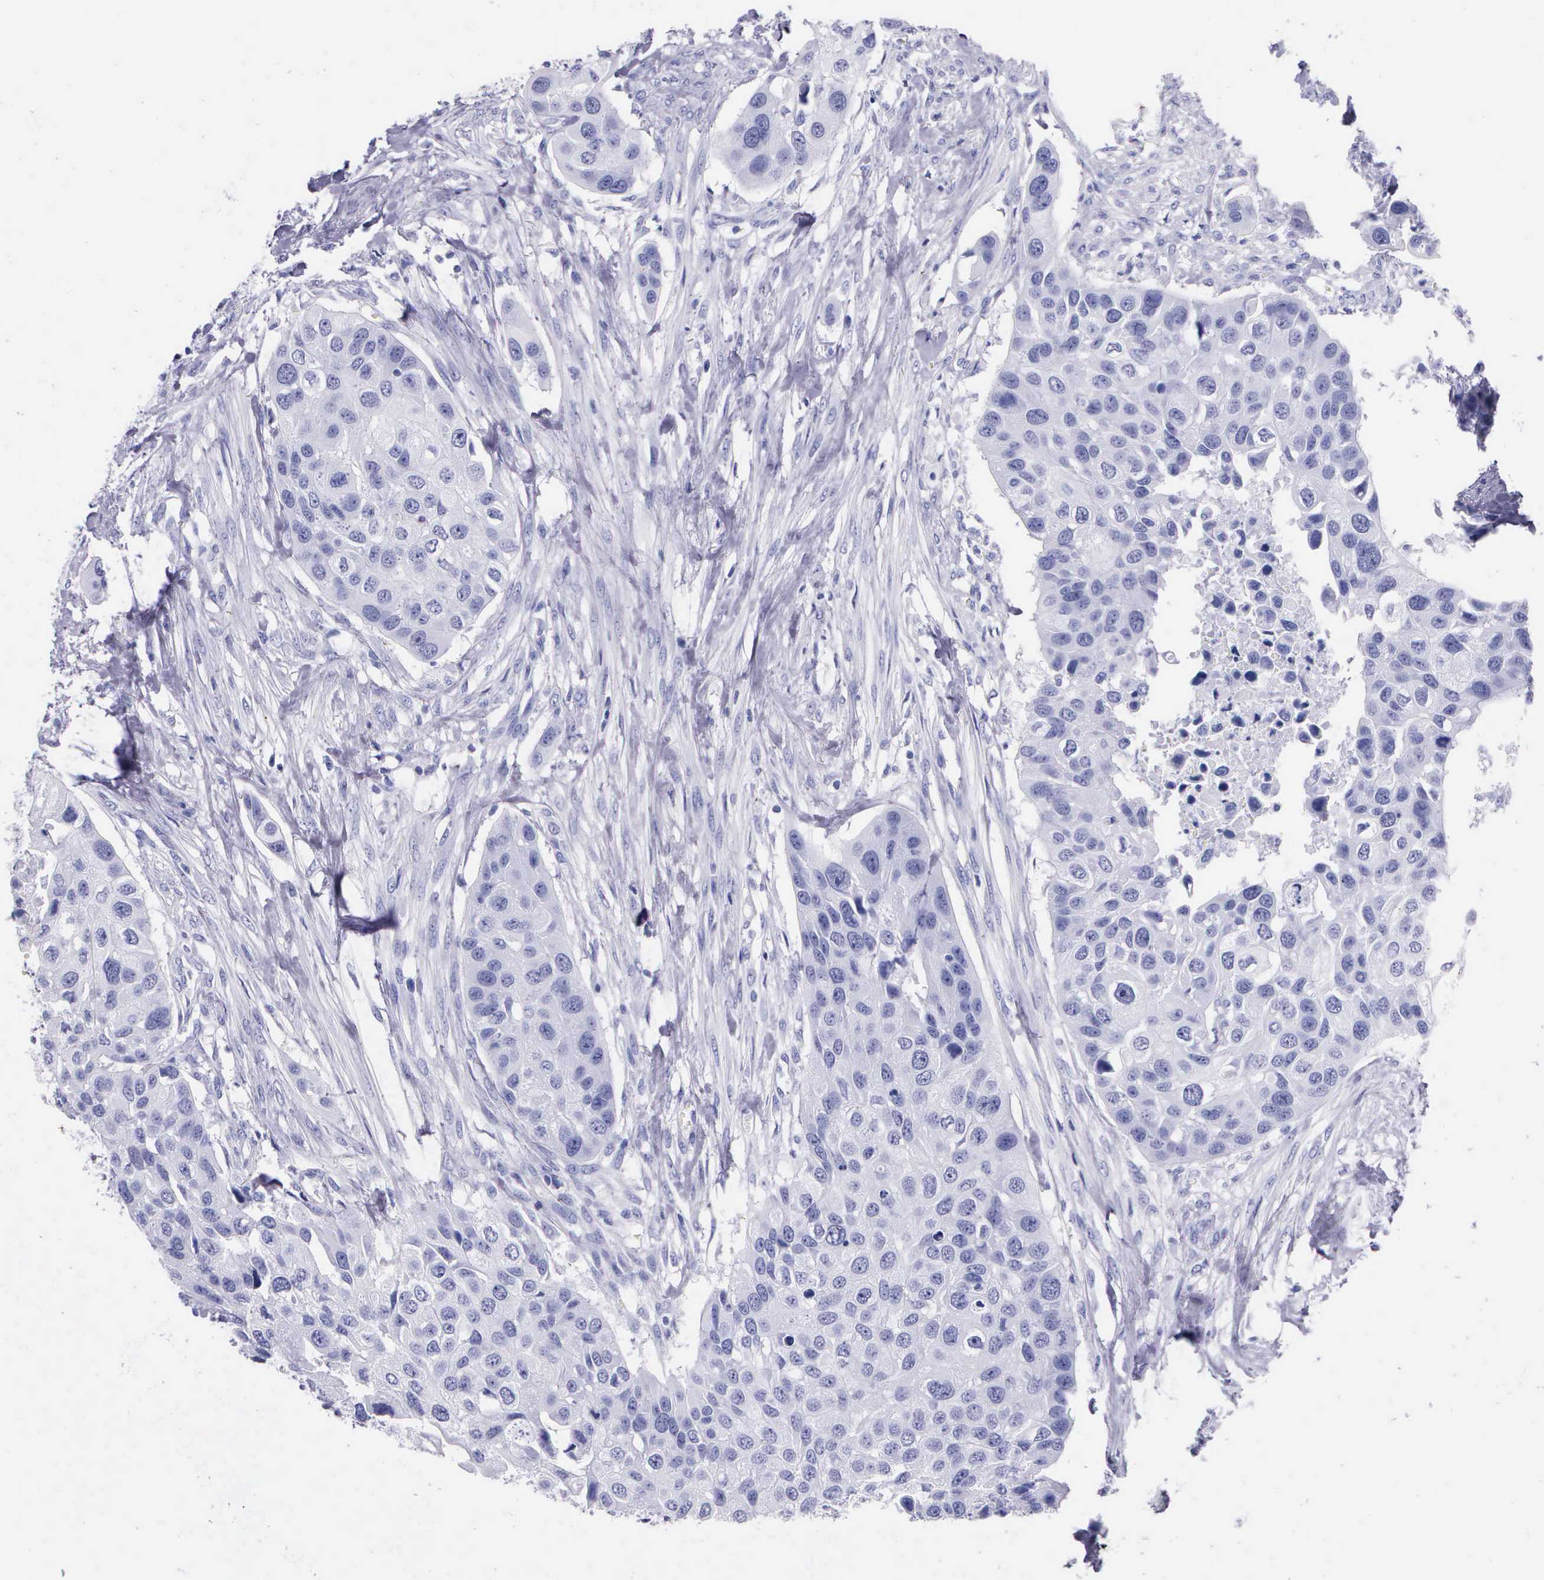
{"staining": {"intensity": "negative", "quantity": "none", "location": "none"}, "tissue": "urothelial cancer", "cell_type": "Tumor cells", "image_type": "cancer", "snomed": [{"axis": "morphology", "description": "Urothelial carcinoma, High grade"}, {"axis": "topography", "description": "Urinary bladder"}], "caption": "Tumor cells are negative for protein expression in human urothelial carcinoma (high-grade).", "gene": "KLK3", "patient": {"sex": "male", "age": 55}}